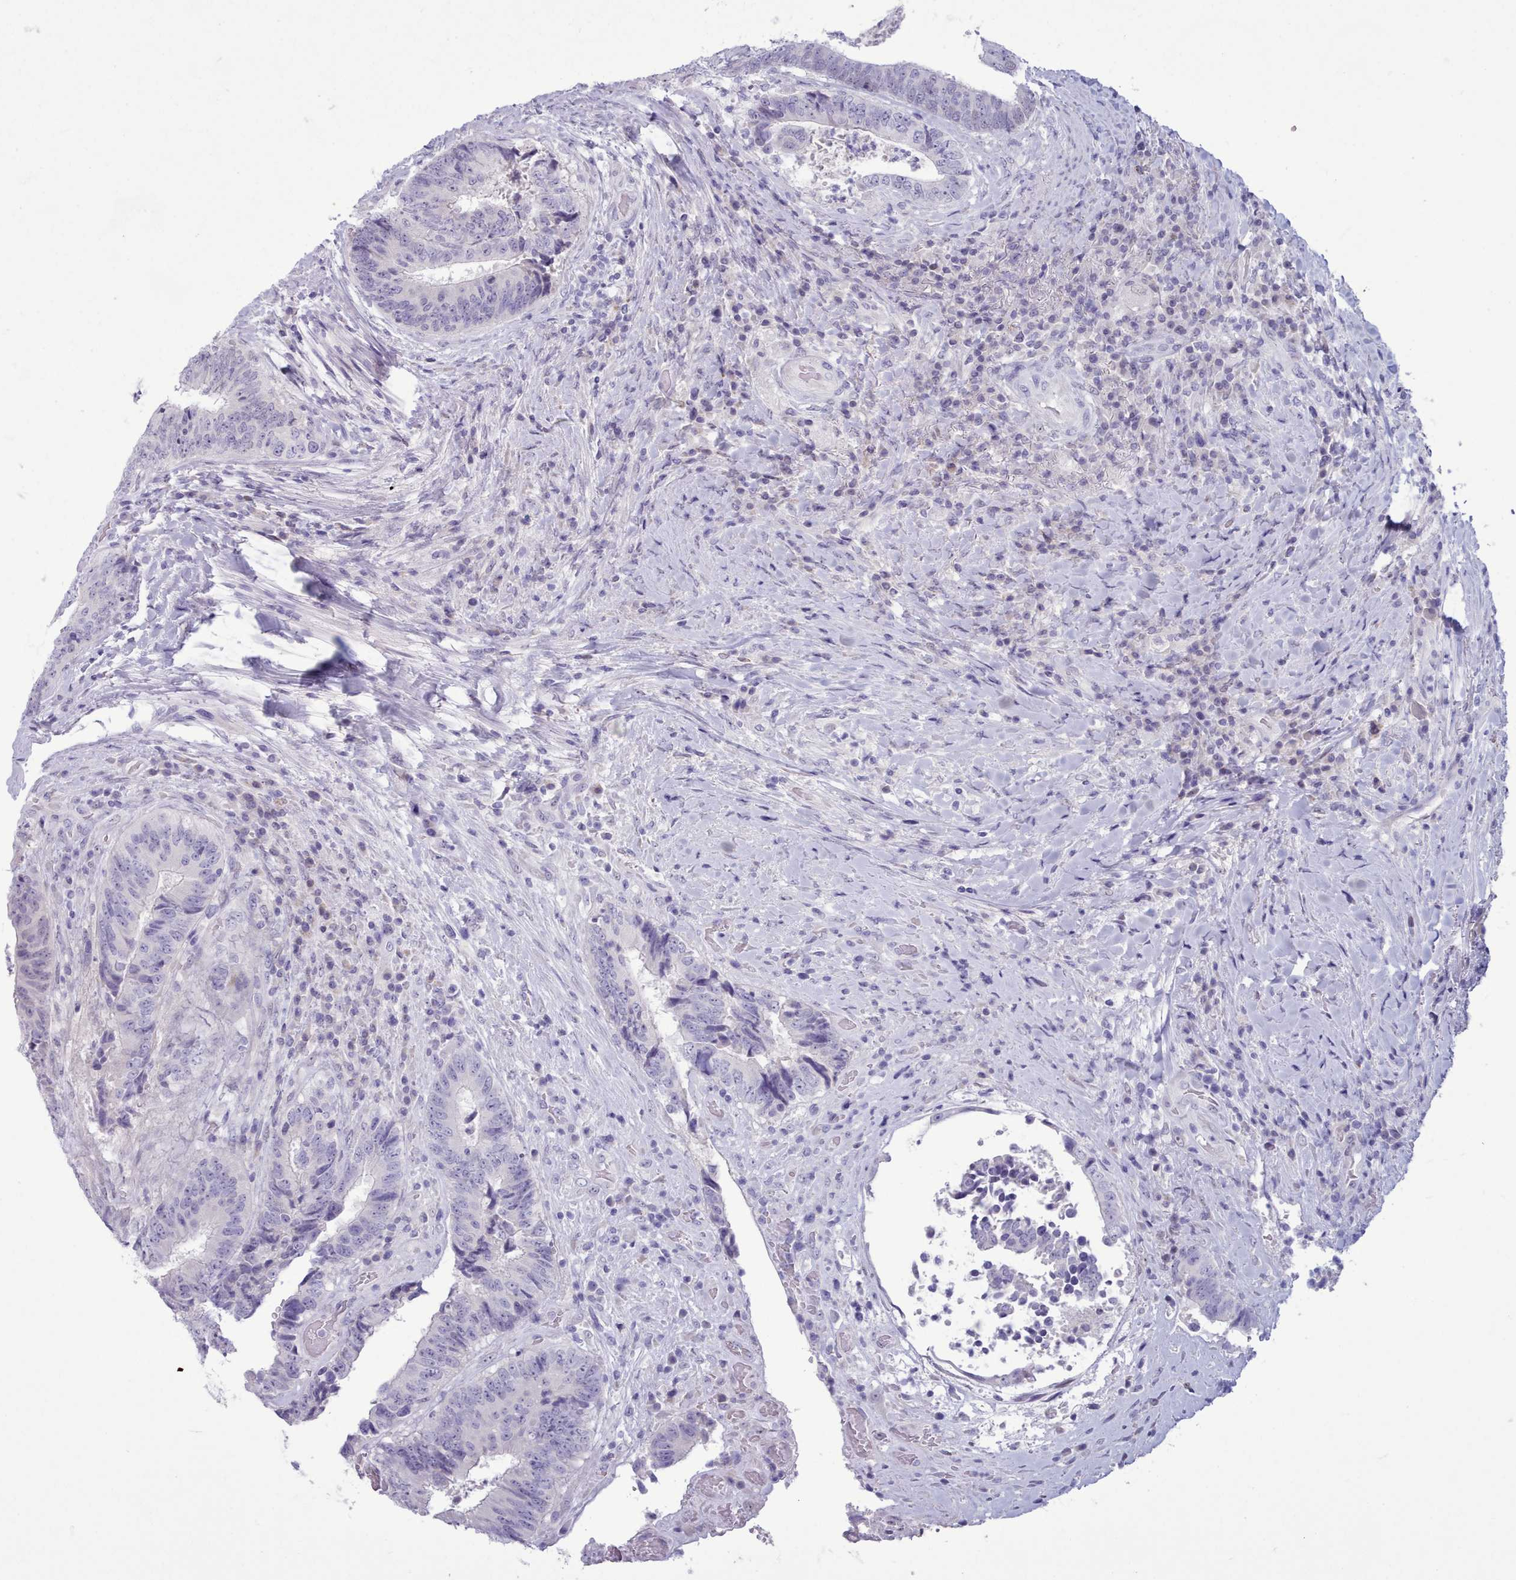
{"staining": {"intensity": "negative", "quantity": "none", "location": "none"}, "tissue": "colorectal cancer", "cell_type": "Tumor cells", "image_type": "cancer", "snomed": [{"axis": "morphology", "description": "Adenocarcinoma, NOS"}, {"axis": "topography", "description": "Rectum"}], "caption": "Tumor cells are negative for protein expression in human adenocarcinoma (colorectal).", "gene": "TMEM253", "patient": {"sex": "male", "age": 72}}